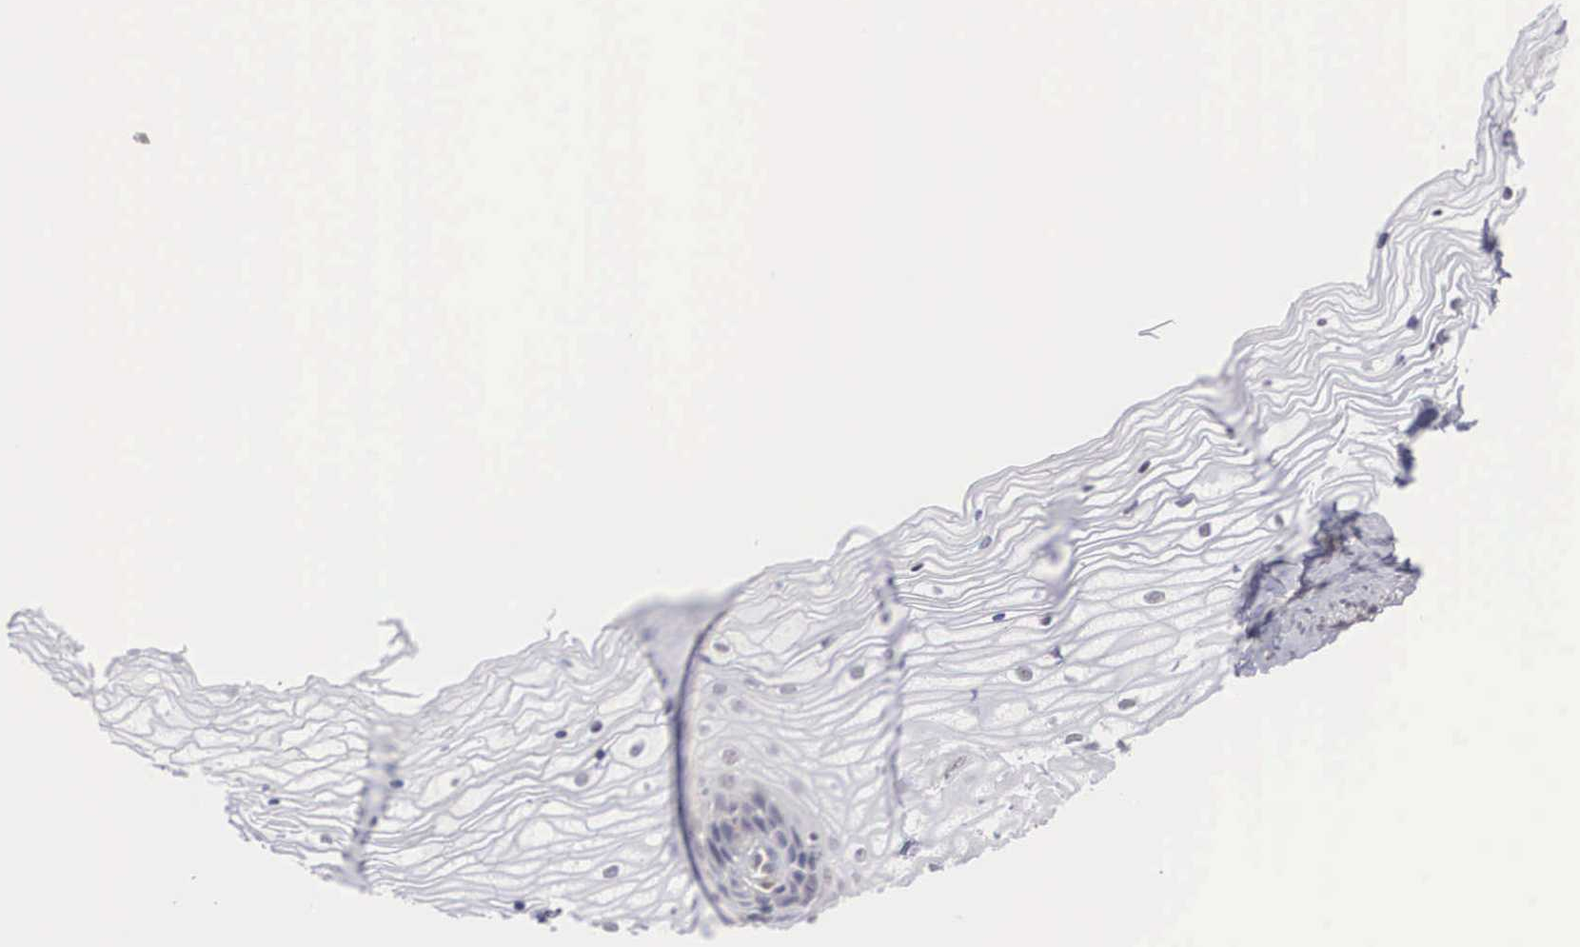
{"staining": {"intensity": "weak", "quantity": "<25%", "location": "nuclear"}, "tissue": "vagina", "cell_type": "Squamous epithelial cells", "image_type": "normal", "snomed": [{"axis": "morphology", "description": "Normal tissue, NOS"}, {"axis": "topography", "description": "Vagina"}], "caption": "Immunohistochemistry of benign human vagina exhibits no positivity in squamous epithelial cells.", "gene": "NR4A2", "patient": {"sex": "female", "age": 34}}